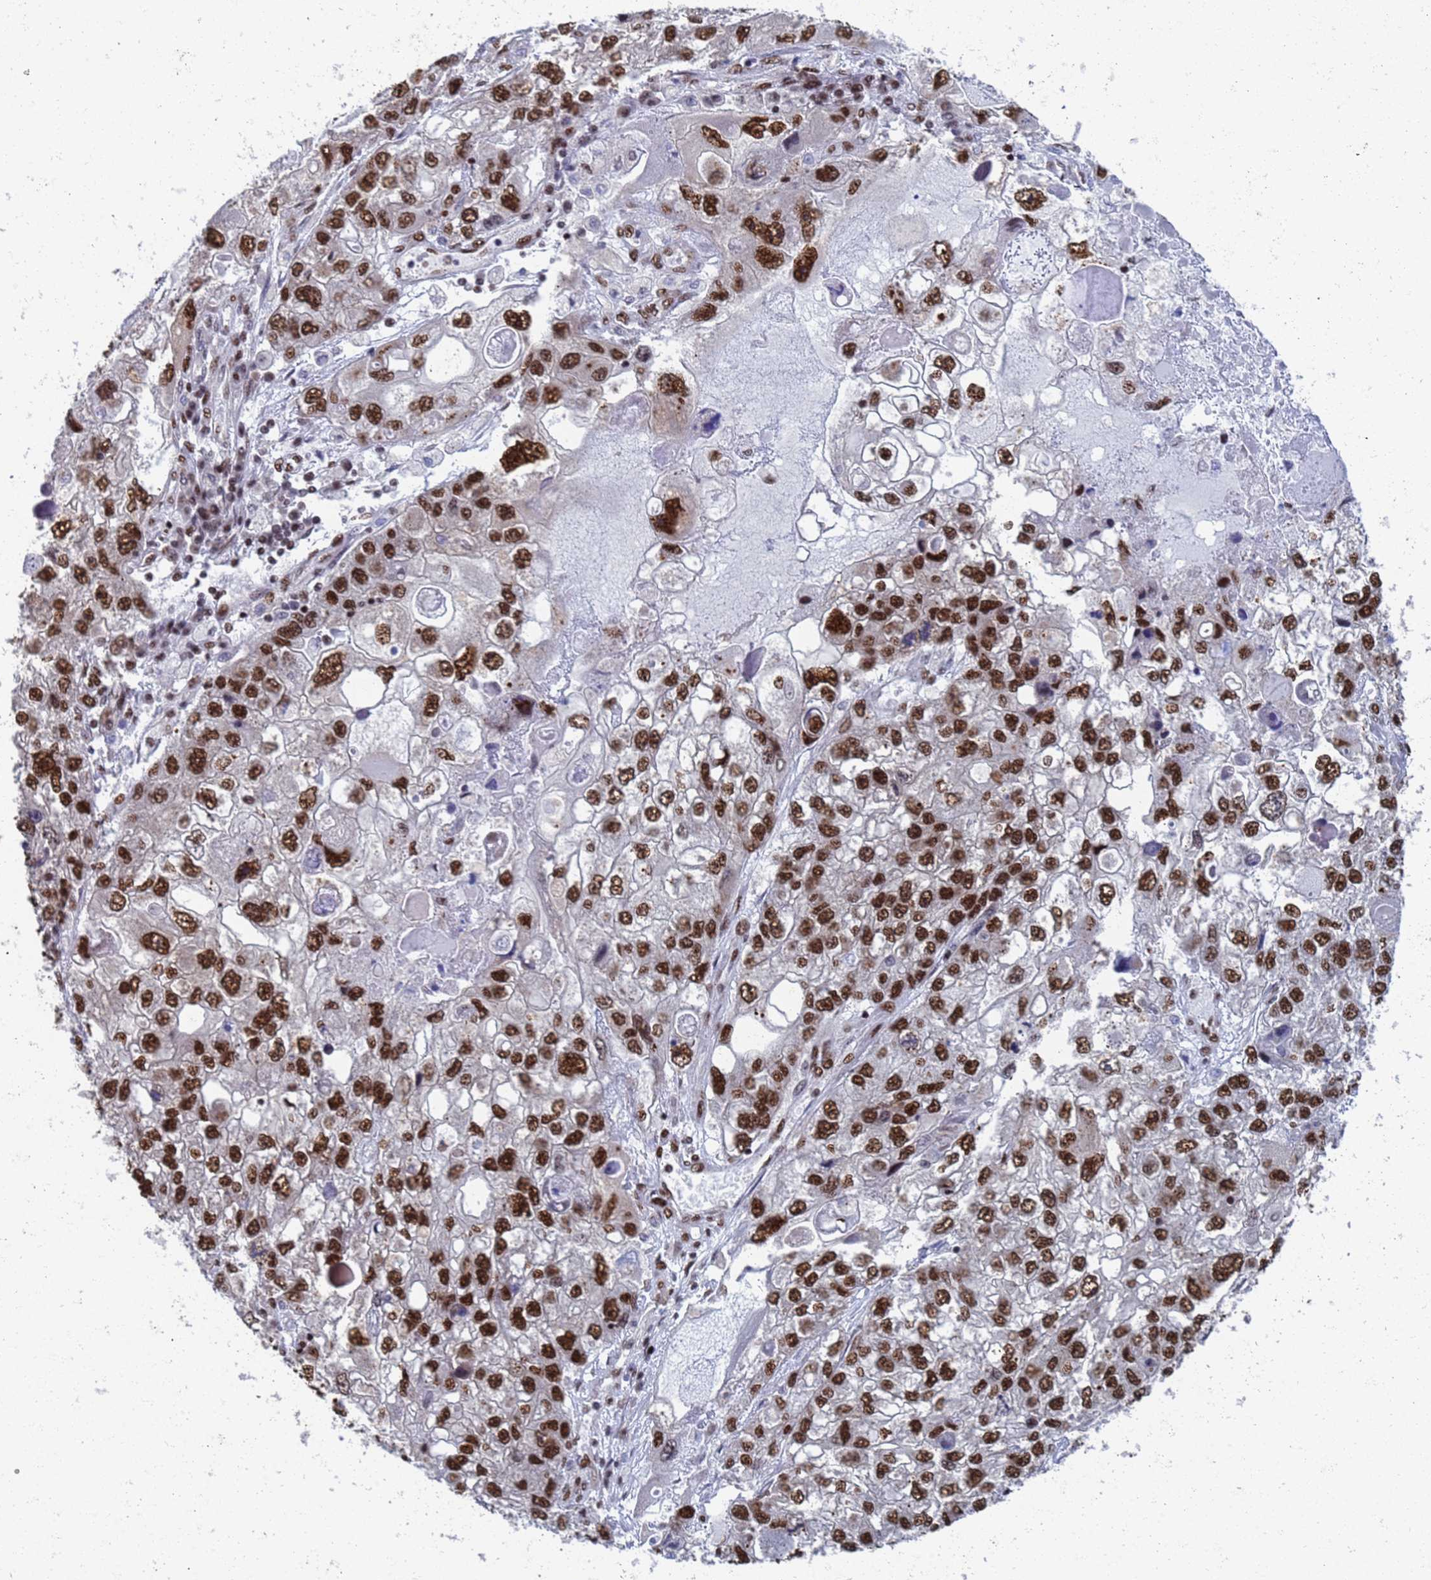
{"staining": {"intensity": "strong", "quantity": ">75%", "location": "nuclear"}, "tissue": "endometrial cancer", "cell_type": "Tumor cells", "image_type": "cancer", "snomed": [{"axis": "morphology", "description": "Adenocarcinoma, NOS"}, {"axis": "topography", "description": "Endometrium"}], "caption": "A histopathology image showing strong nuclear expression in approximately >75% of tumor cells in endometrial cancer (adenocarcinoma), as visualized by brown immunohistochemical staining.", "gene": "AP5Z1", "patient": {"sex": "female", "age": 49}}